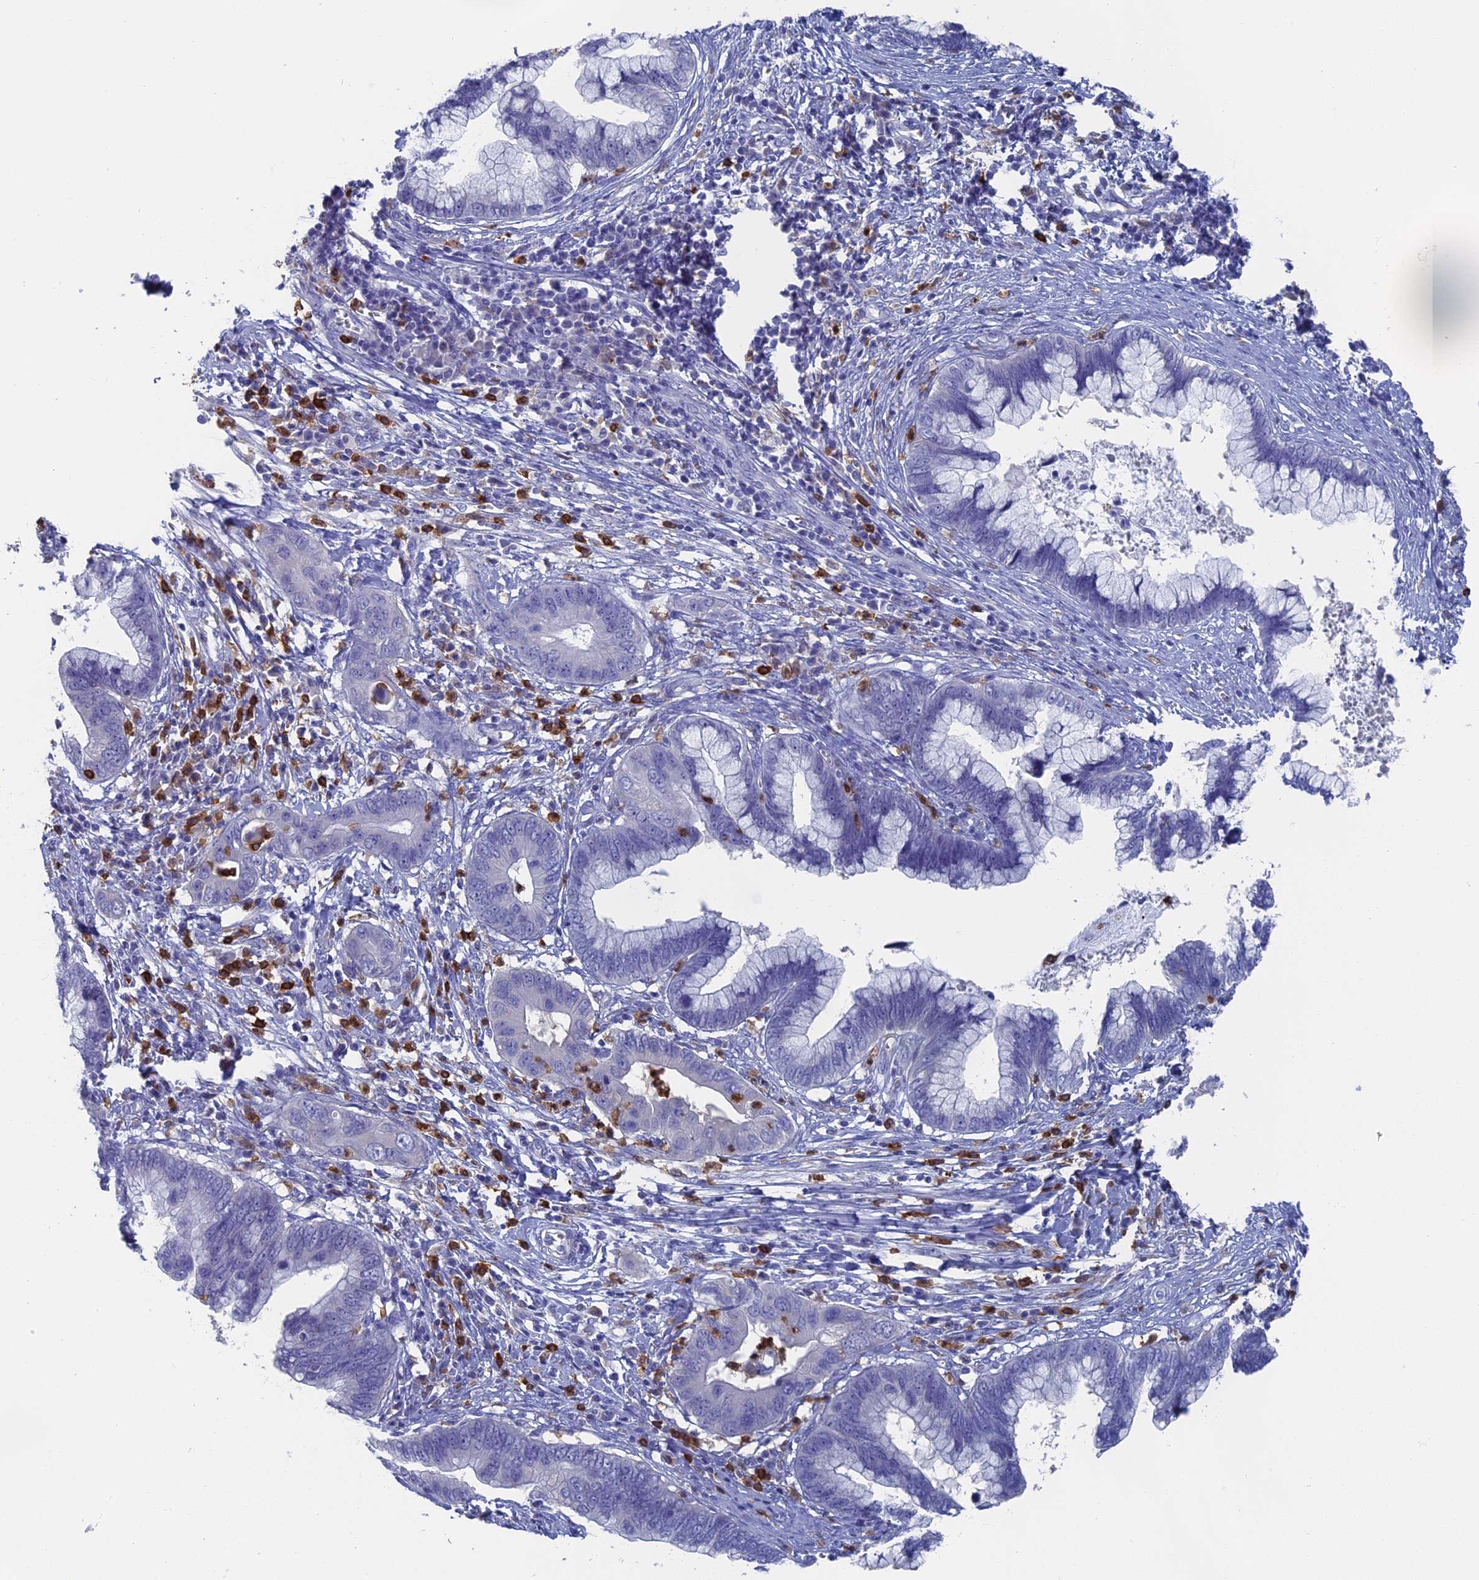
{"staining": {"intensity": "negative", "quantity": "none", "location": "none"}, "tissue": "cervical cancer", "cell_type": "Tumor cells", "image_type": "cancer", "snomed": [{"axis": "morphology", "description": "Adenocarcinoma, NOS"}, {"axis": "topography", "description": "Cervix"}], "caption": "Protein analysis of adenocarcinoma (cervical) displays no significant positivity in tumor cells. (DAB (3,3'-diaminobenzidine) immunohistochemistry visualized using brightfield microscopy, high magnification).", "gene": "NCF4", "patient": {"sex": "female", "age": 44}}